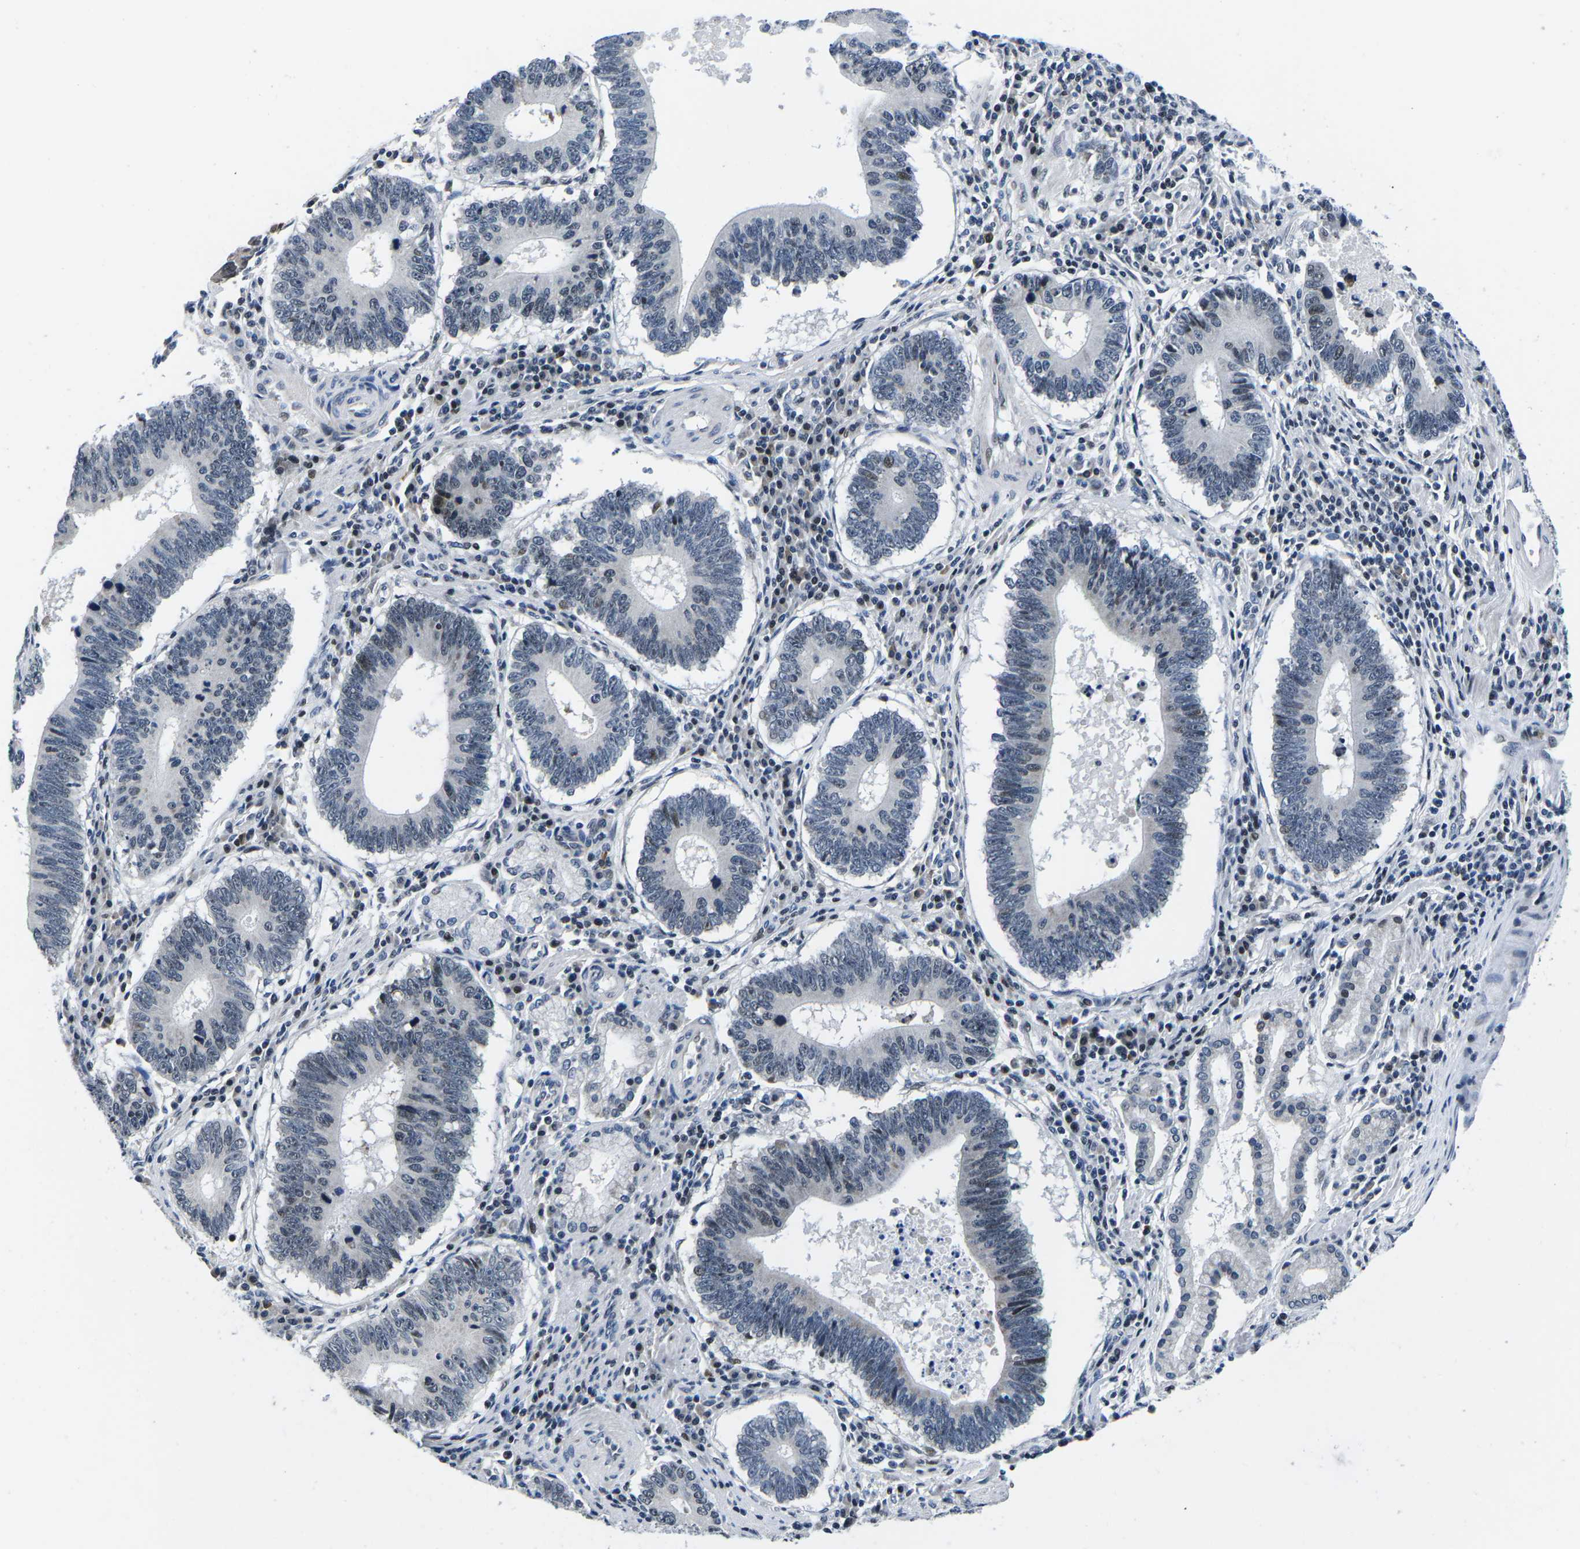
{"staining": {"intensity": "moderate", "quantity": "<25%", "location": "nuclear"}, "tissue": "stomach cancer", "cell_type": "Tumor cells", "image_type": "cancer", "snomed": [{"axis": "morphology", "description": "Adenocarcinoma, NOS"}, {"axis": "topography", "description": "Stomach"}], "caption": "This photomicrograph exhibits stomach cancer (adenocarcinoma) stained with immunohistochemistry (IHC) to label a protein in brown. The nuclear of tumor cells show moderate positivity for the protein. Nuclei are counter-stained blue.", "gene": "CDC73", "patient": {"sex": "male", "age": 59}}